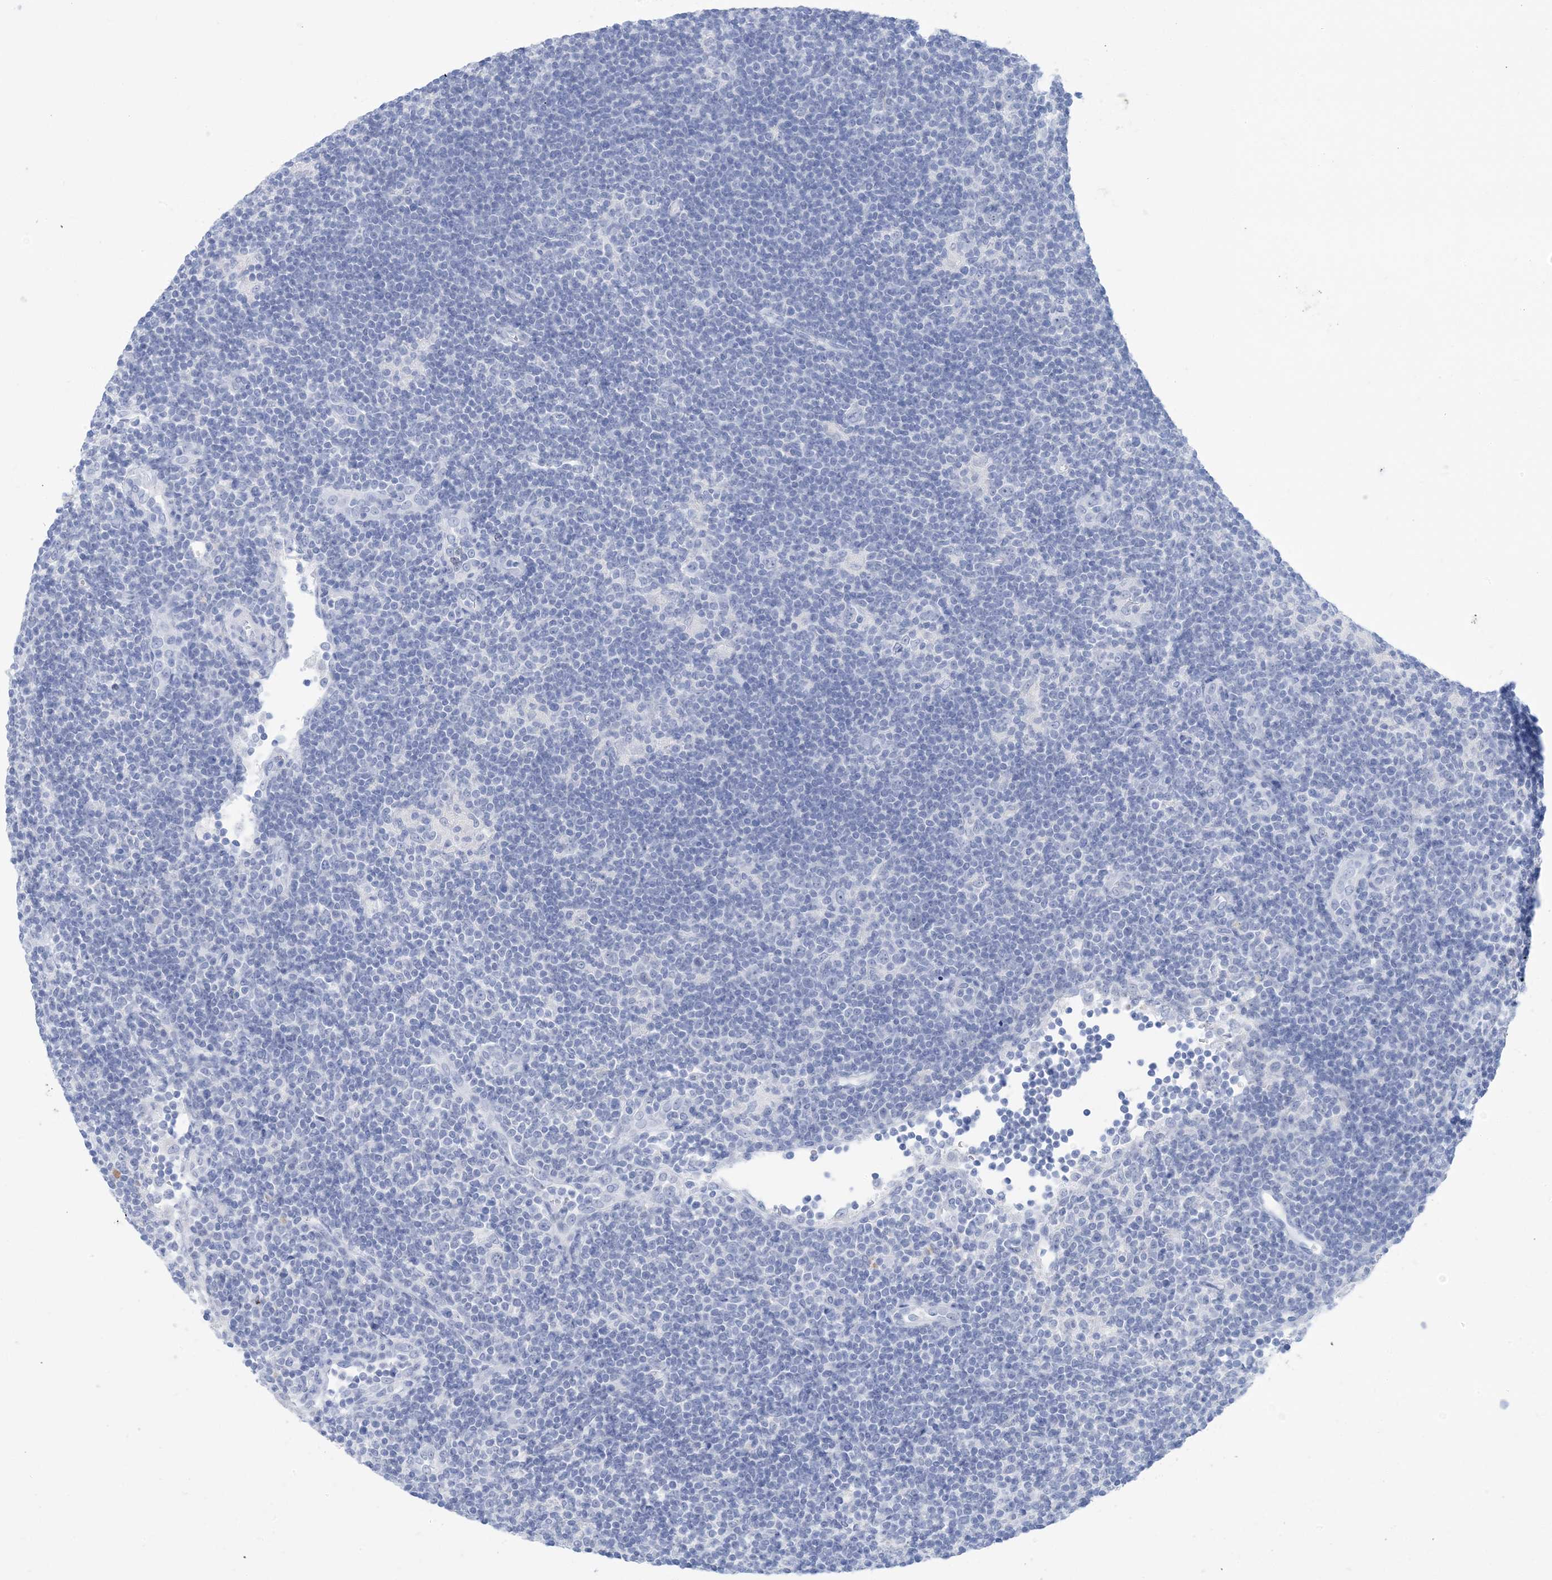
{"staining": {"intensity": "negative", "quantity": "none", "location": "none"}, "tissue": "lymphoma", "cell_type": "Tumor cells", "image_type": "cancer", "snomed": [{"axis": "morphology", "description": "Hodgkin's disease, NOS"}, {"axis": "topography", "description": "Lymph node"}], "caption": "This is a image of IHC staining of lymphoma, which shows no staining in tumor cells. (DAB (3,3'-diaminobenzidine) immunohistochemistry, high magnification).", "gene": "SH3YL1", "patient": {"sex": "female", "age": 57}}